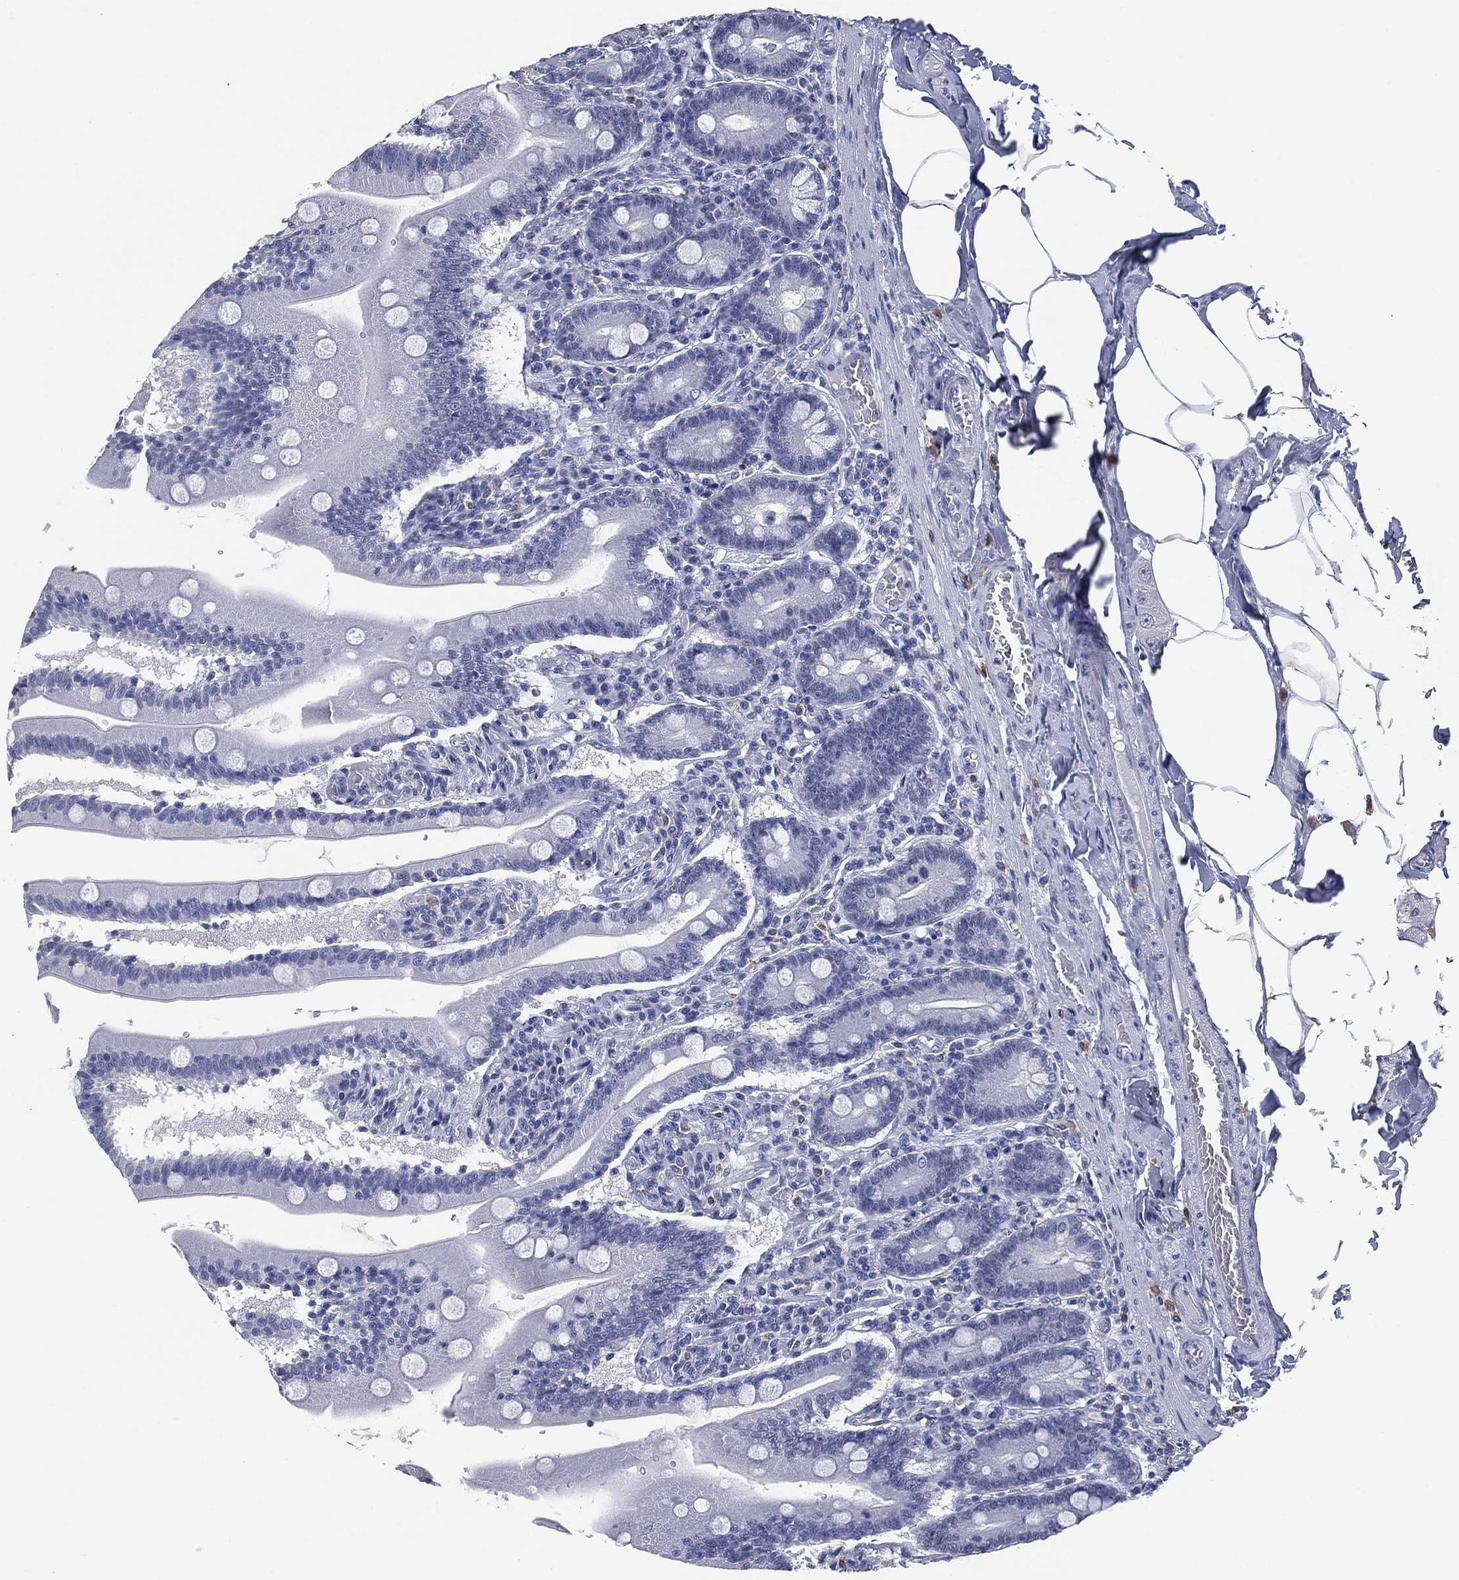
{"staining": {"intensity": "negative", "quantity": "none", "location": "none"}, "tissue": "small intestine", "cell_type": "Glandular cells", "image_type": "normal", "snomed": [{"axis": "morphology", "description": "Normal tissue, NOS"}, {"axis": "topography", "description": "Small intestine"}], "caption": "Immunohistochemical staining of benign human small intestine shows no significant staining in glandular cells.", "gene": "FSCN2", "patient": {"sex": "male", "age": 37}}